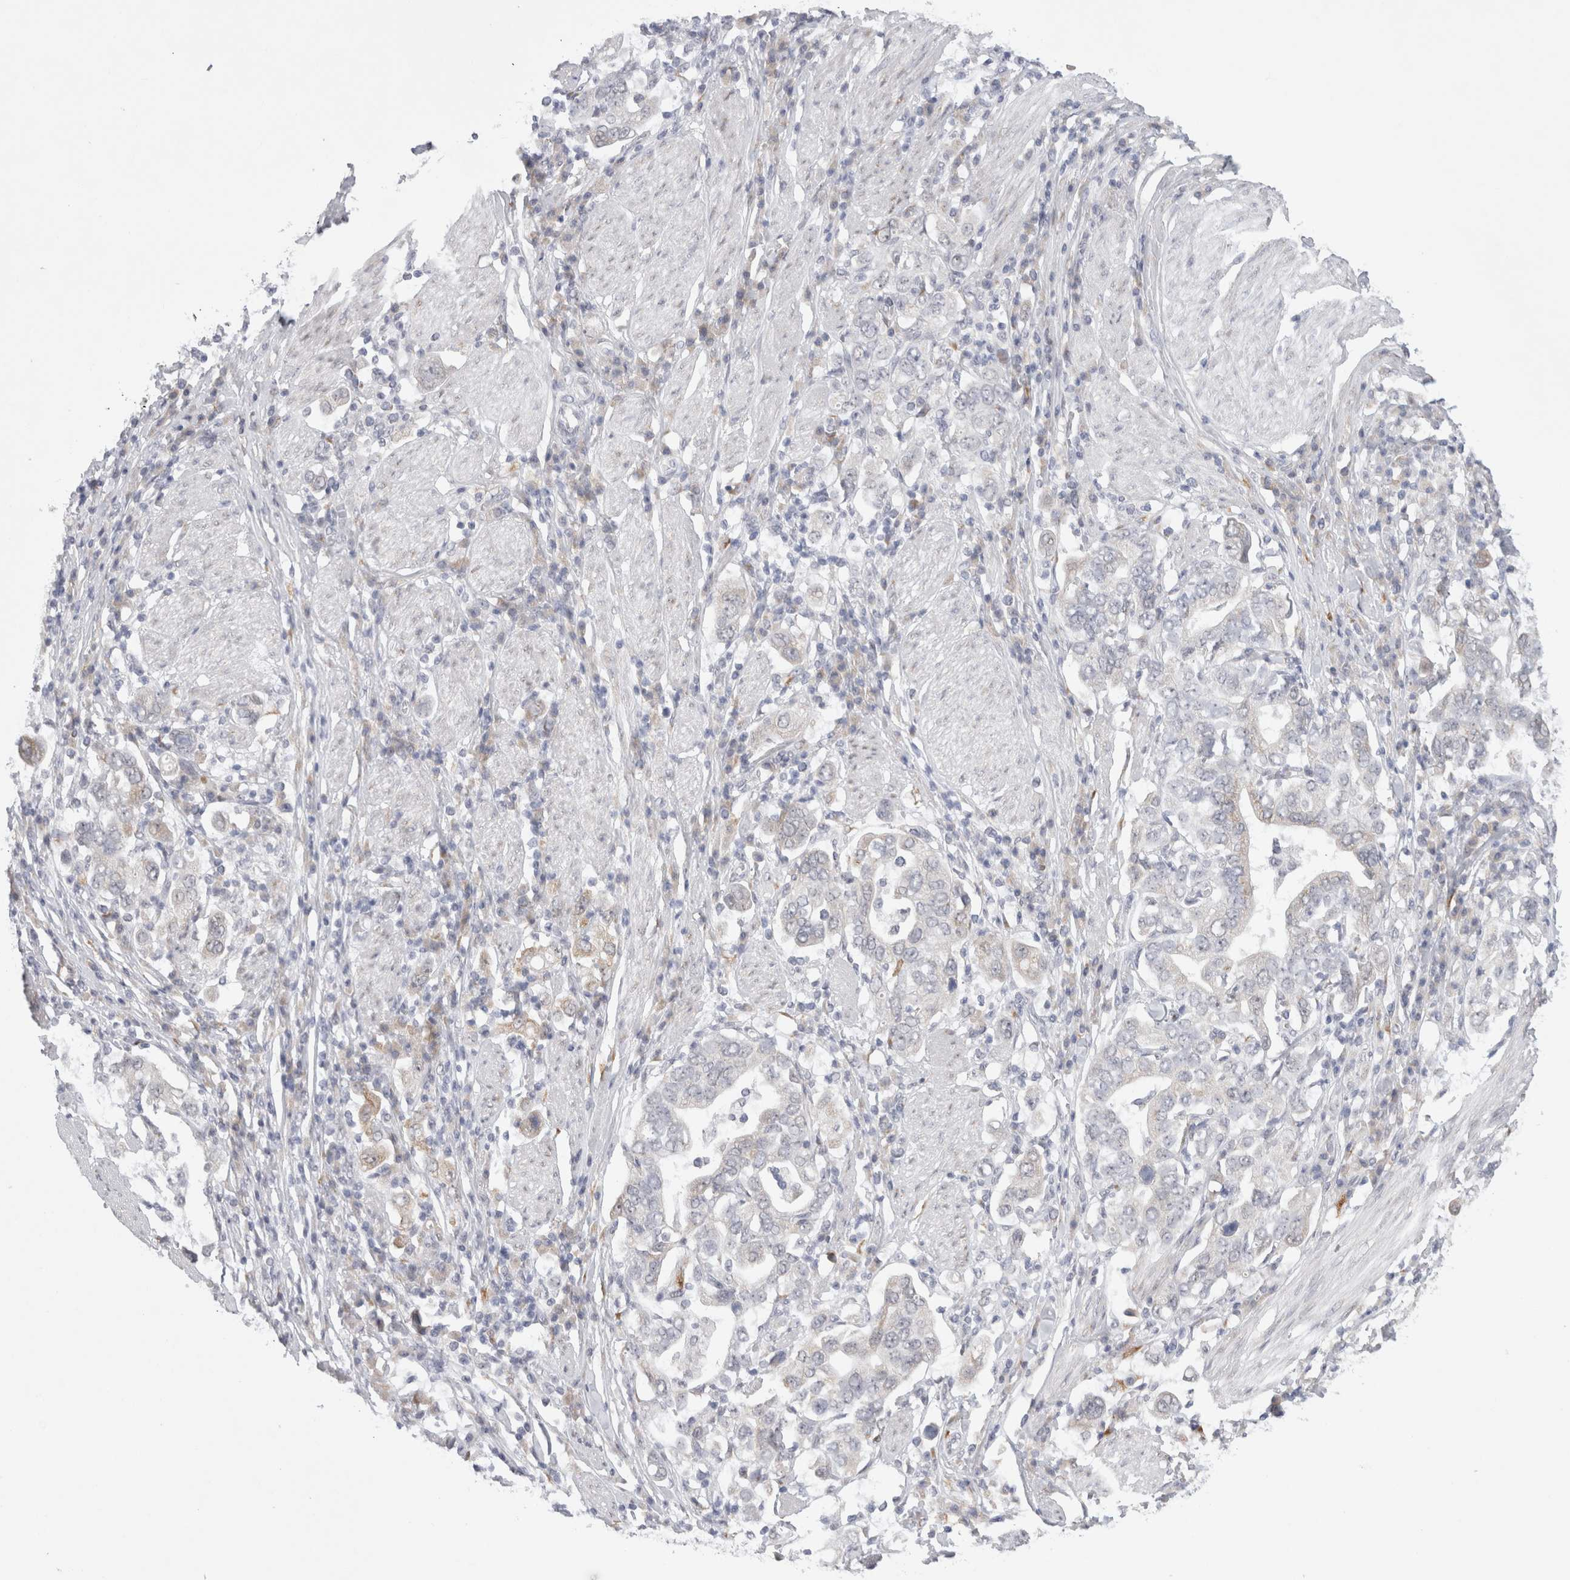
{"staining": {"intensity": "negative", "quantity": "none", "location": "none"}, "tissue": "stomach cancer", "cell_type": "Tumor cells", "image_type": "cancer", "snomed": [{"axis": "morphology", "description": "Adenocarcinoma, NOS"}, {"axis": "topography", "description": "Stomach, upper"}], "caption": "Human stomach adenocarcinoma stained for a protein using immunohistochemistry shows no staining in tumor cells.", "gene": "TRMT1L", "patient": {"sex": "male", "age": 62}}